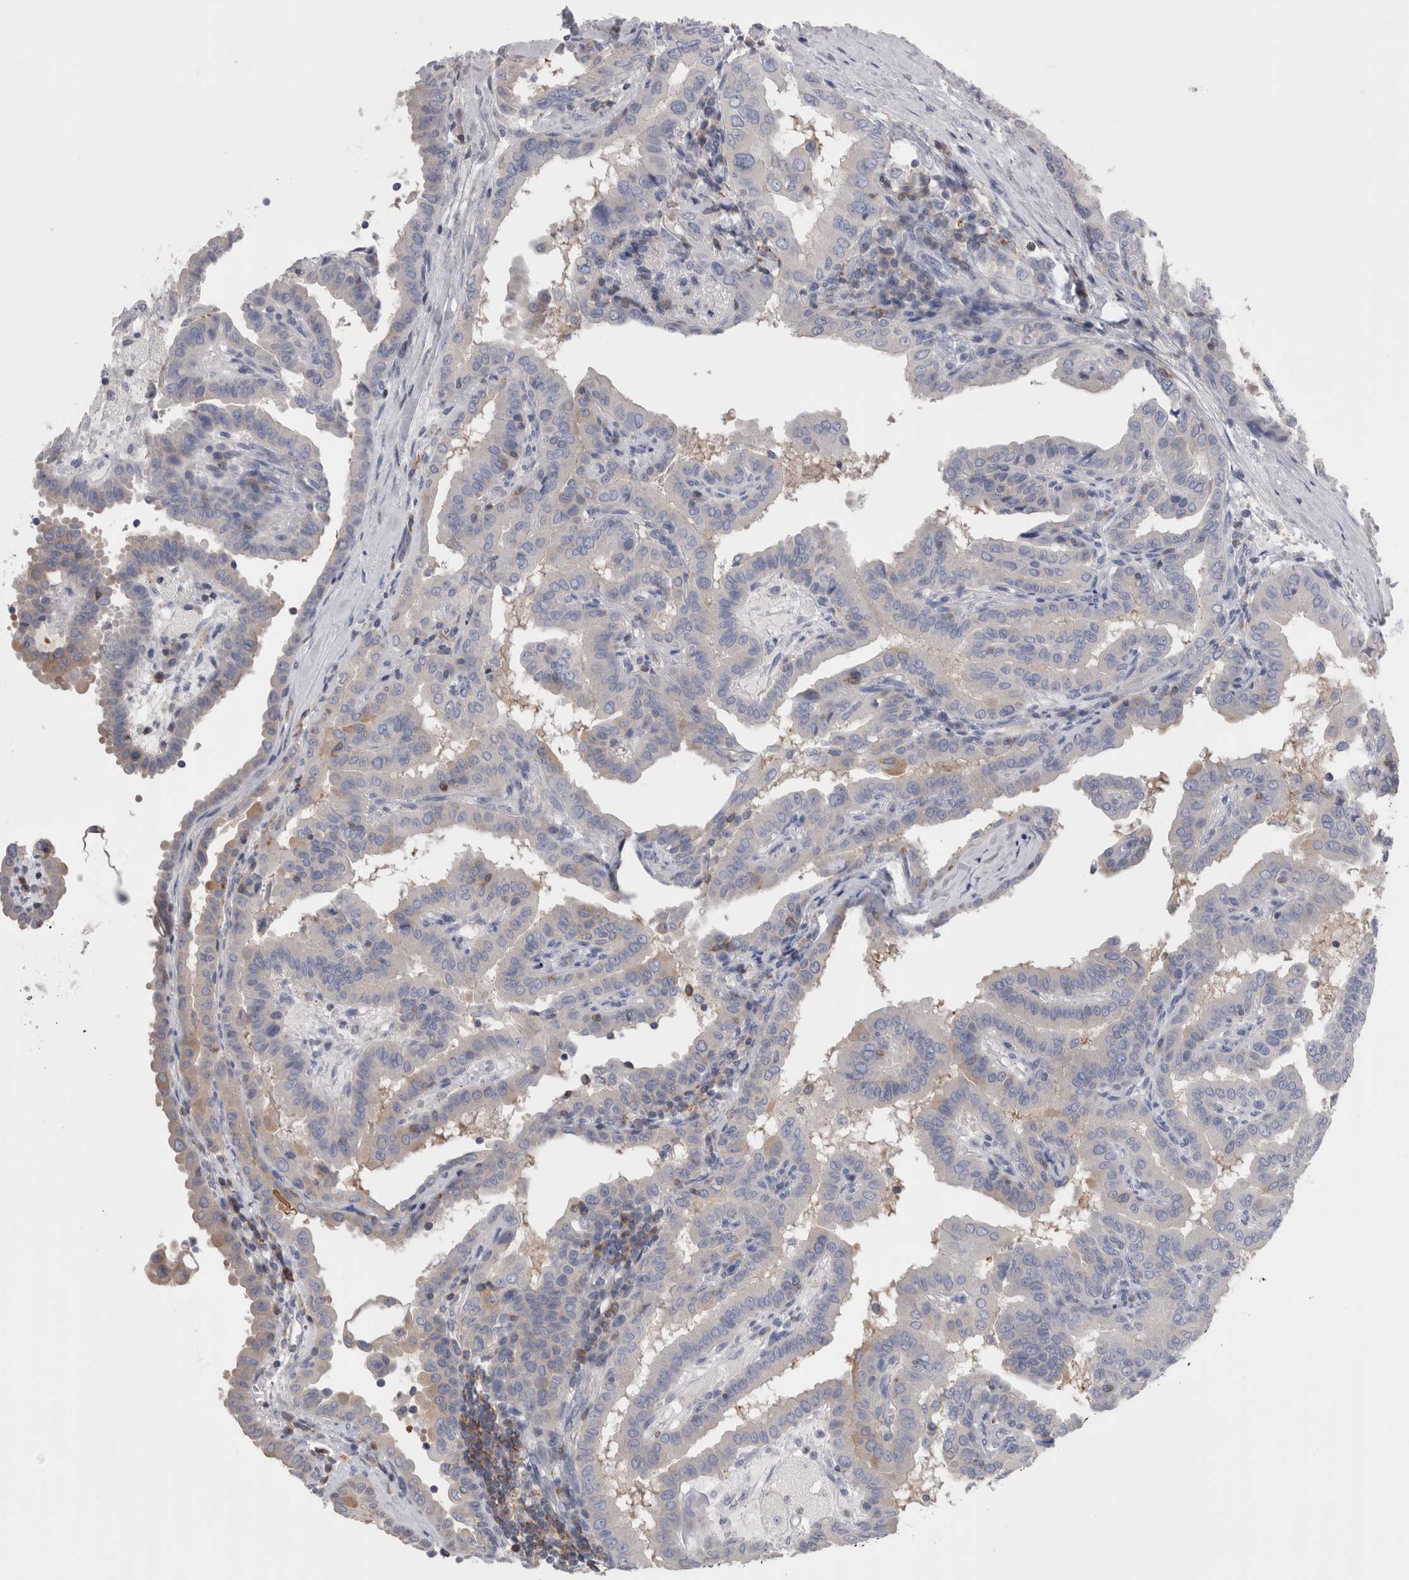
{"staining": {"intensity": "weak", "quantity": "<25%", "location": "cytoplasmic/membranous"}, "tissue": "thyroid cancer", "cell_type": "Tumor cells", "image_type": "cancer", "snomed": [{"axis": "morphology", "description": "Papillary adenocarcinoma, NOS"}, {"axis": "topography", "description": "Thyroid gland"}], "caption": "The photomicrograph reveals no significant expression in tumor cells of thyroid papillary adenocarcinoma.", "gene": "DCTN6", "patient": {"sex": "male", "age": 33}}